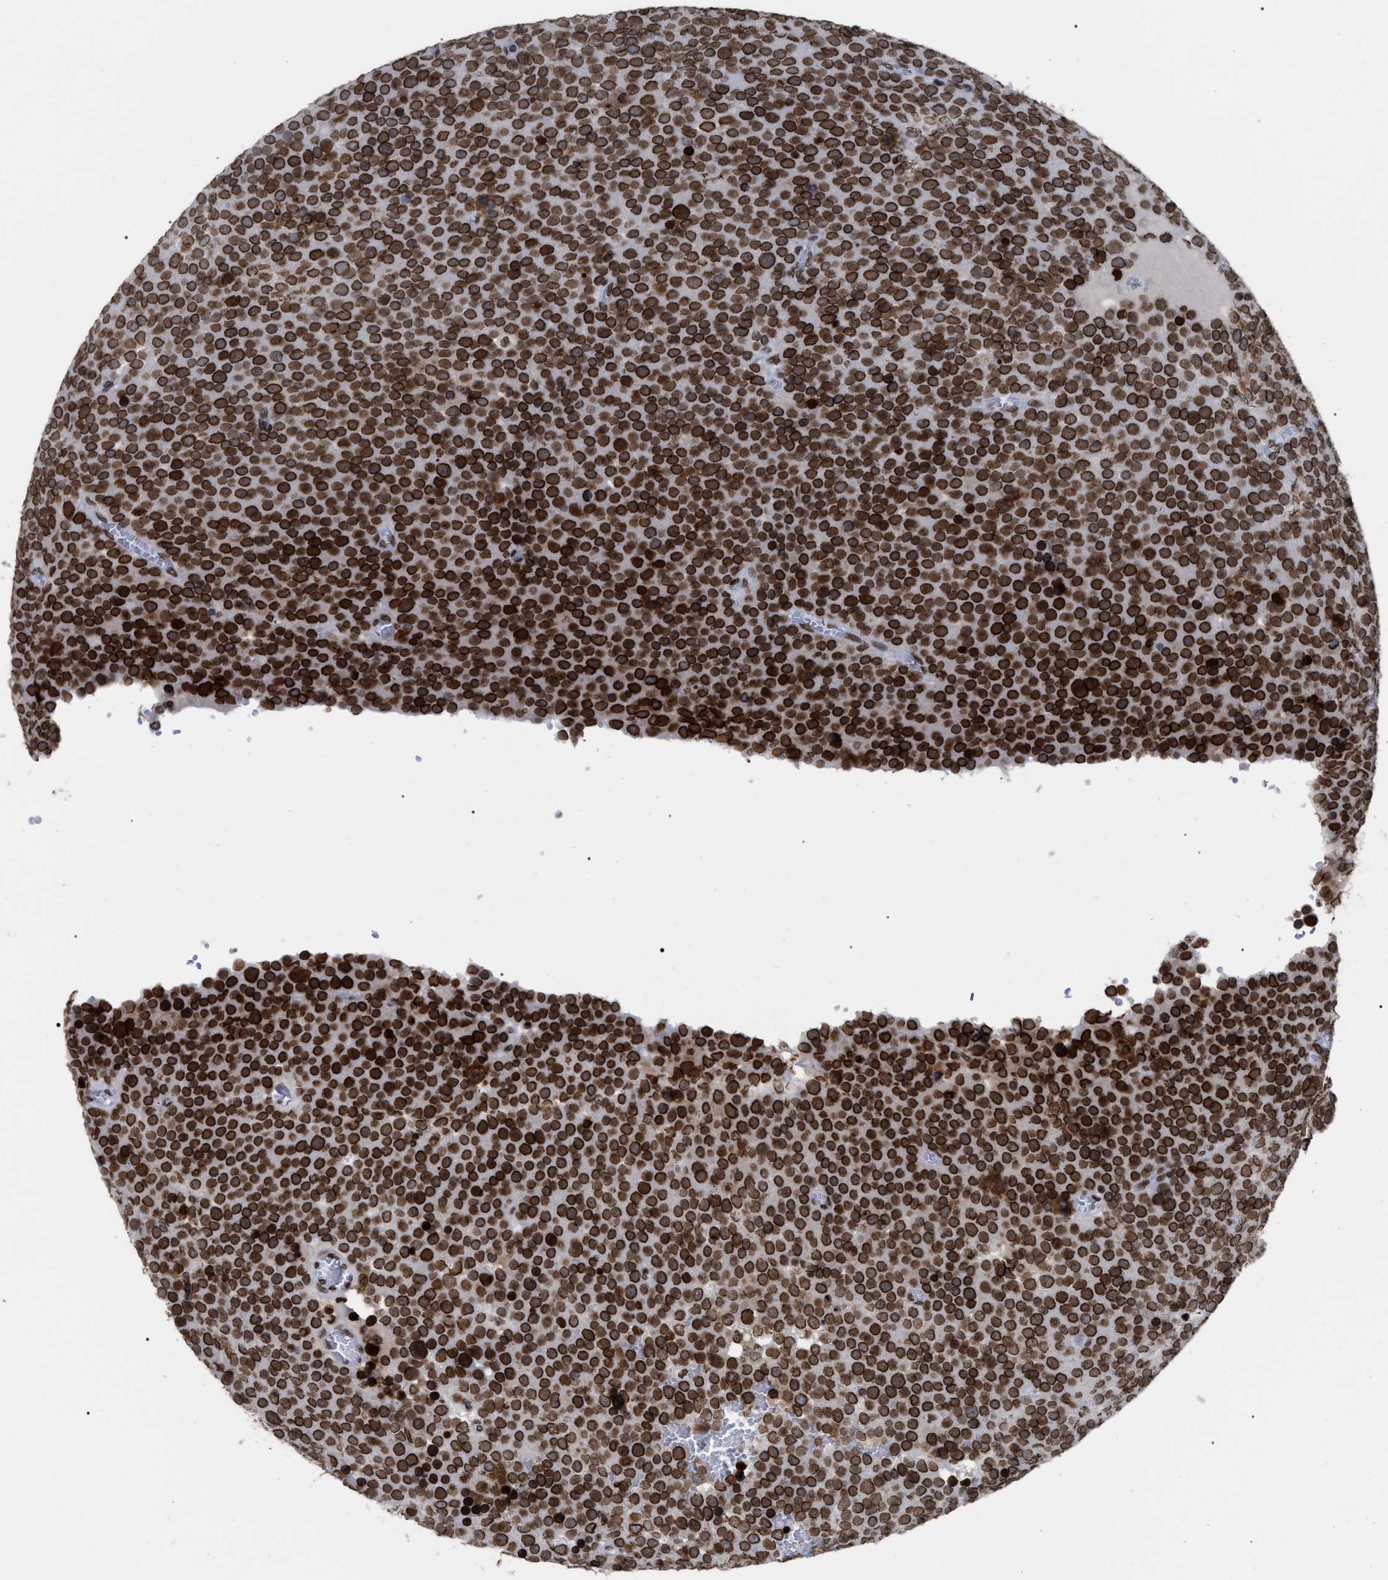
{"staining": {"intensity": "strong", "quantity": ">75%", "location": "cytoplasmic/membranous,nuclear"}, "tissue": "testis cancer", "cell_type": "Tumor cells", "image_type": "cancer", "snomed": [{"axis": "morphology", "description": "Normal tissue, NOS"}, {"axis": "morphology", "description": "Seminoma, NOS"}, {"axis": "topography", "description": "Testis"}], "caption": "Seminoma (testis) stained with DAB (3,3'-diaminobenzidine) immunohistochemistry reveals high levels of strong cytoplasmic/membranous and nuclear staining in approximately >75% of tumor cells. Using DAB (3,3'-diaminobenzidine) (brown) and hematoxylin (blue) stains, captured at high magnification using brightfield microscopy.", "gene": "TPR", "patient": {"sex": "male", "age": 71}}